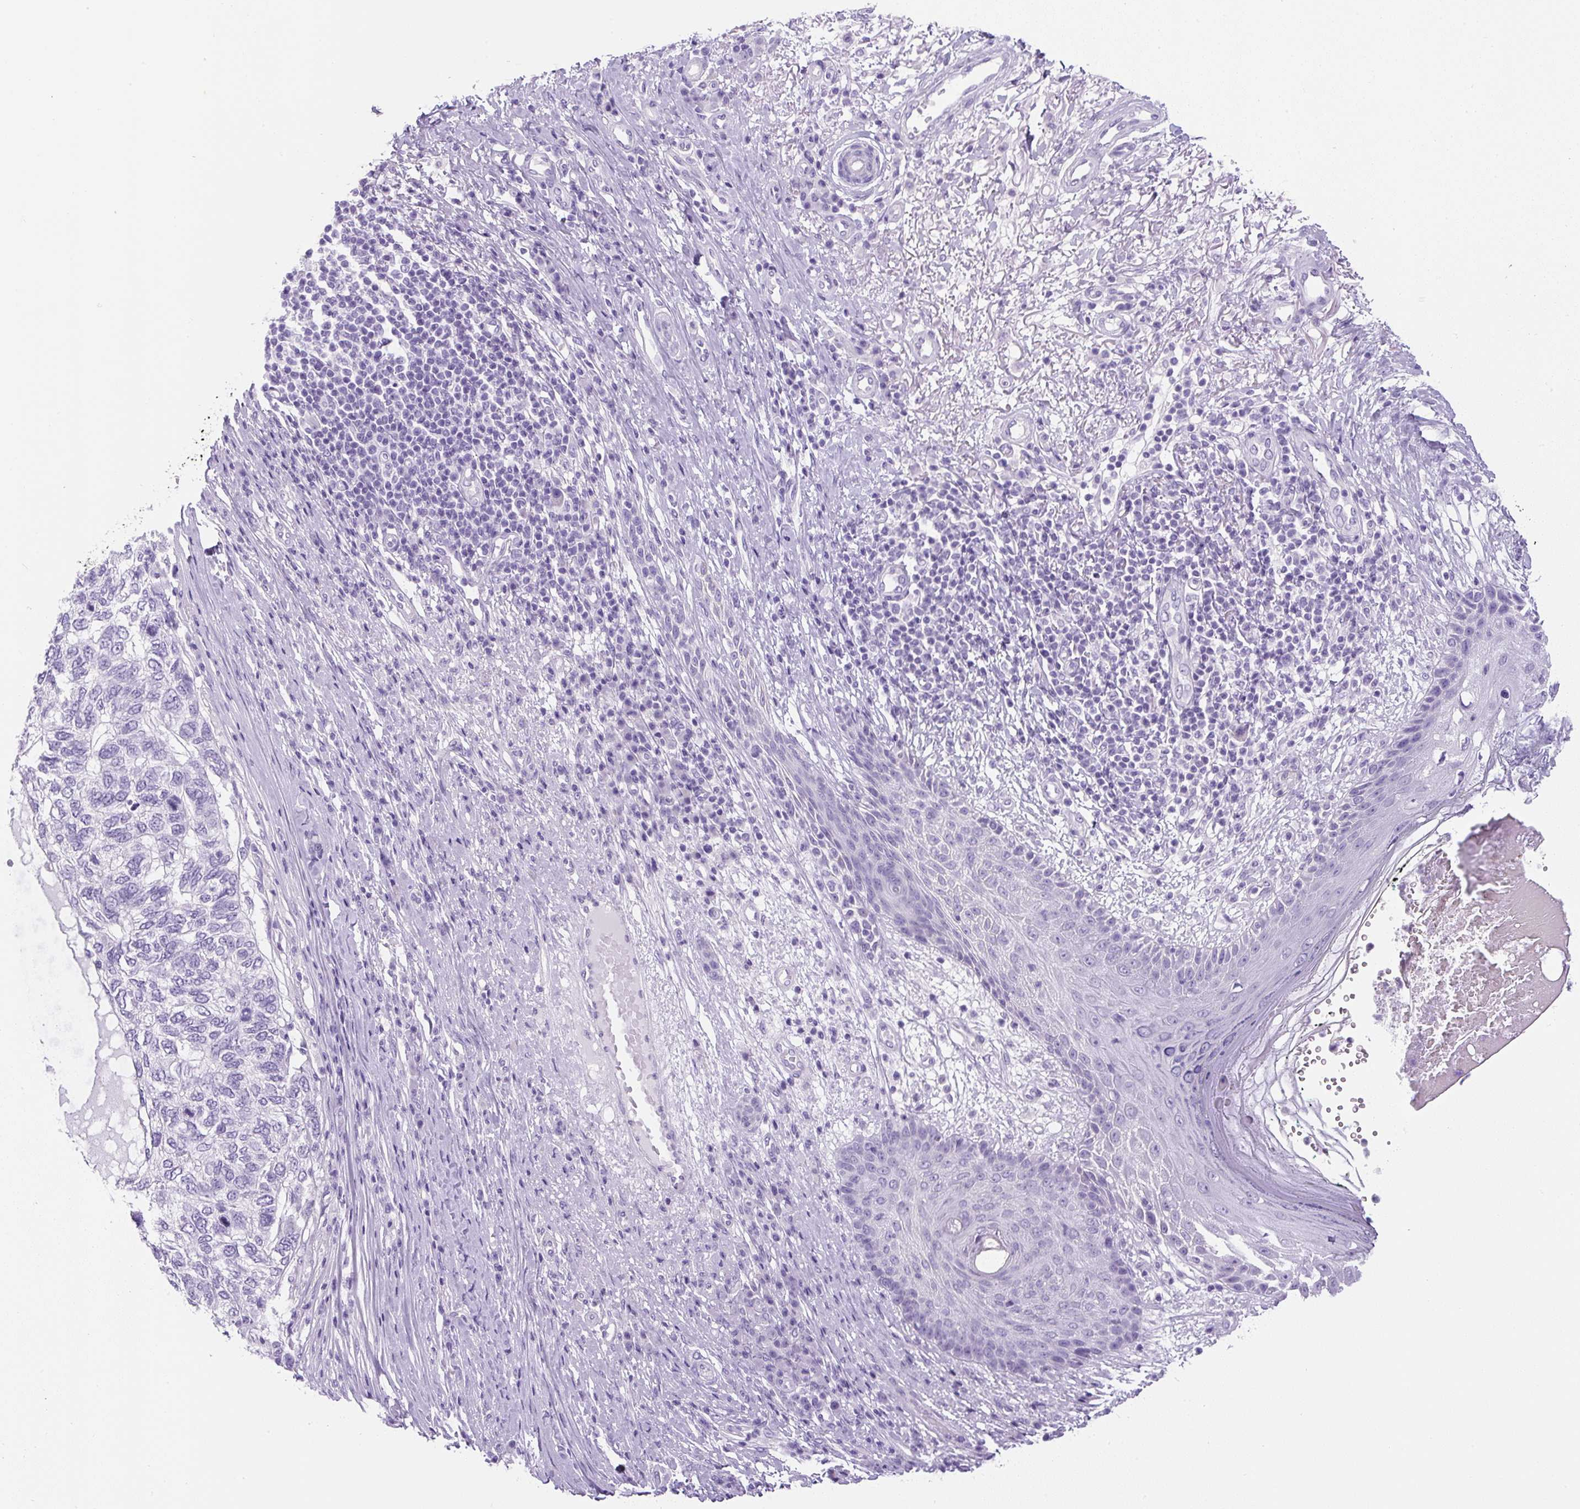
{"staining": {"intensity": "negative", "quantity": "none", "location": "none"}, "tissue": "skin cancer", "cell_type": "Tumor cells", "image_type": "cancer", "snomed": [{"axis": "morphology", "description": "Basal cell carcinoma"}, {"axis": "topography", "description": "Skin"}], "caption": "Tumor cells are negative for protein expression in human basal cell carcinoma (skin). (DAB IHC visualized using brightfield microscopy, high magnification).", "gene": "UBL3", "patient": {"sex": "female", "age": 65}}